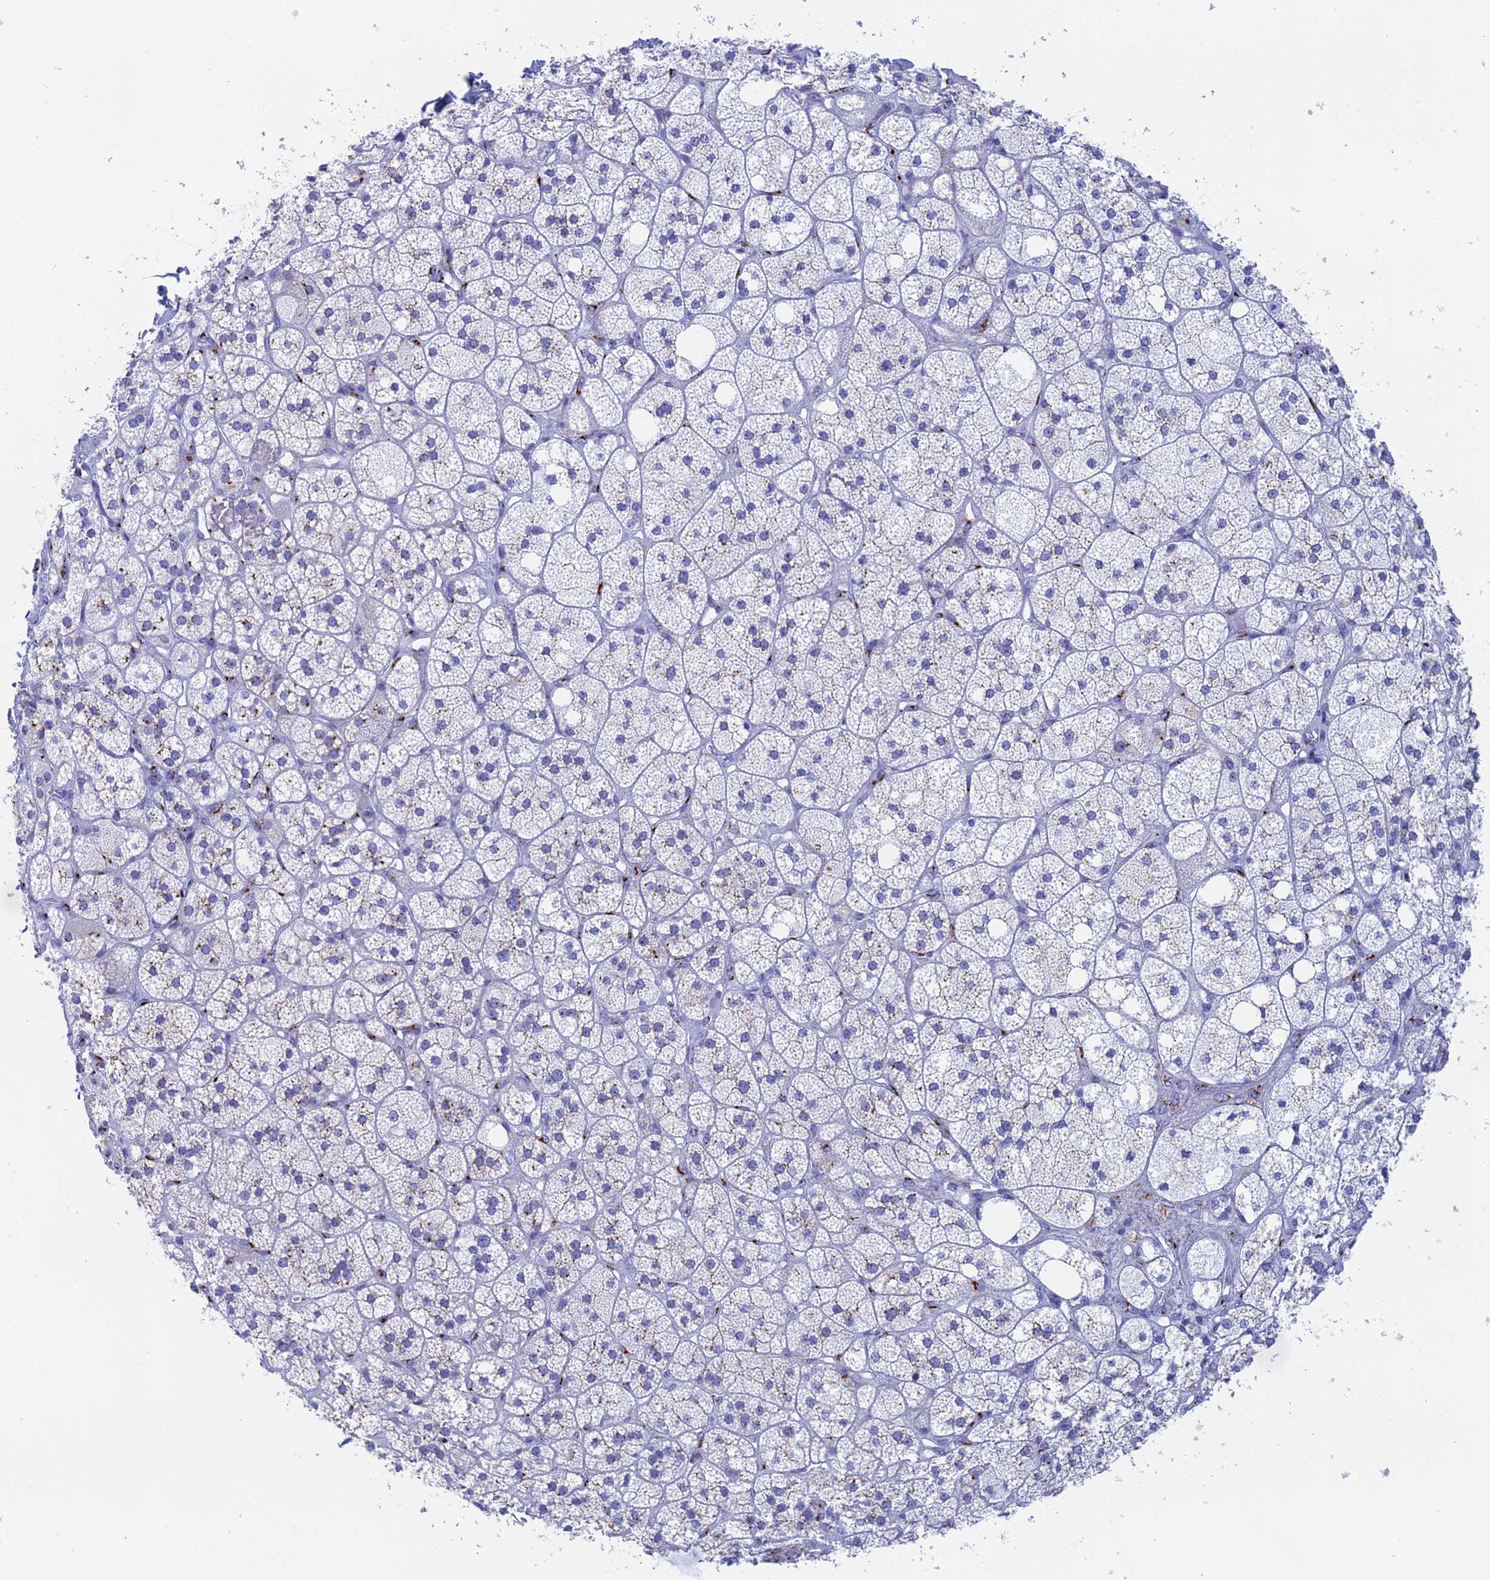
{"staining": {"intensity": "strong", "quantity": "<25%", "location": "cytoplasmic/membranous"}, "tissue": "adrenal gland", "cell_type": "Glandular cells", "image_type": "normal", "snomed": [{"axis": "morphology", "description": "Normal tissue, NOS"}, {"axis": "topography", "description": "Adrenal gland"}], "caption": "This histopathology image exhibits immunohistochemistry (IHC) staining of unremarkable adrenal gland, with medium strong cytoplasmic/membranous expression in approximately <25% of glandular cells.", "gene": "ERICH4", "patient": {"sex": "male", "age": 61}}